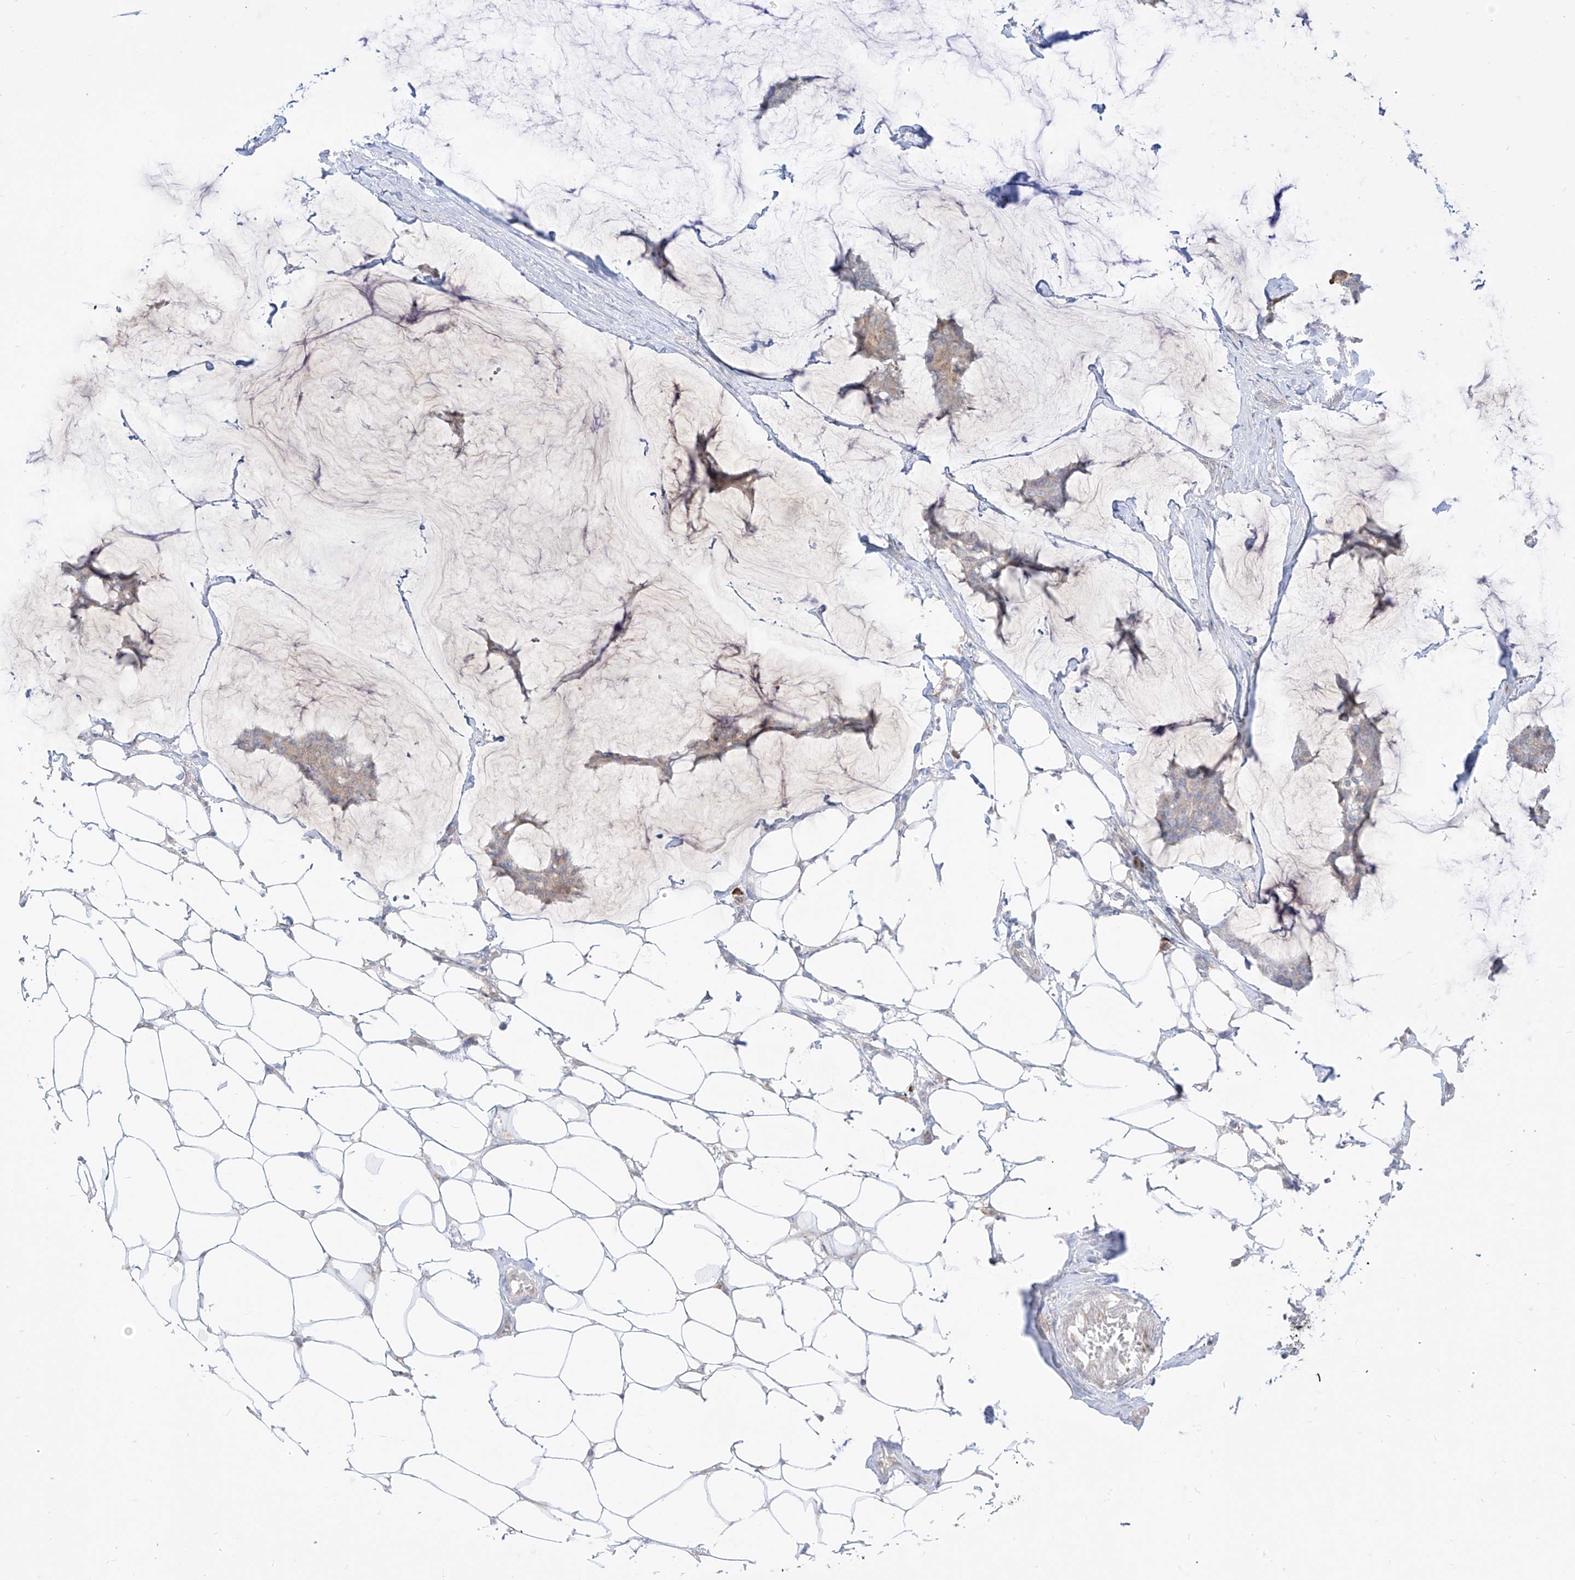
{"staining": {"intensity": "weak", "quantity": "<25%", "location": "cytoplasmic/membranous"}, "tissue": "breast cancer", "cell_type": "Tumor cells", "image_type": "cancer", "snomed": [{"axis": "morphology", "description": "Duct carcinoma"}, {"axis": "topography", "description": "Breast"}], "caption": "Image shows no significant protein positivity in tumor cells of infiltrating ductal carcinoma (breast).", "gene": "SYTL3", "patient": {"sex": "female", "age": 93}}